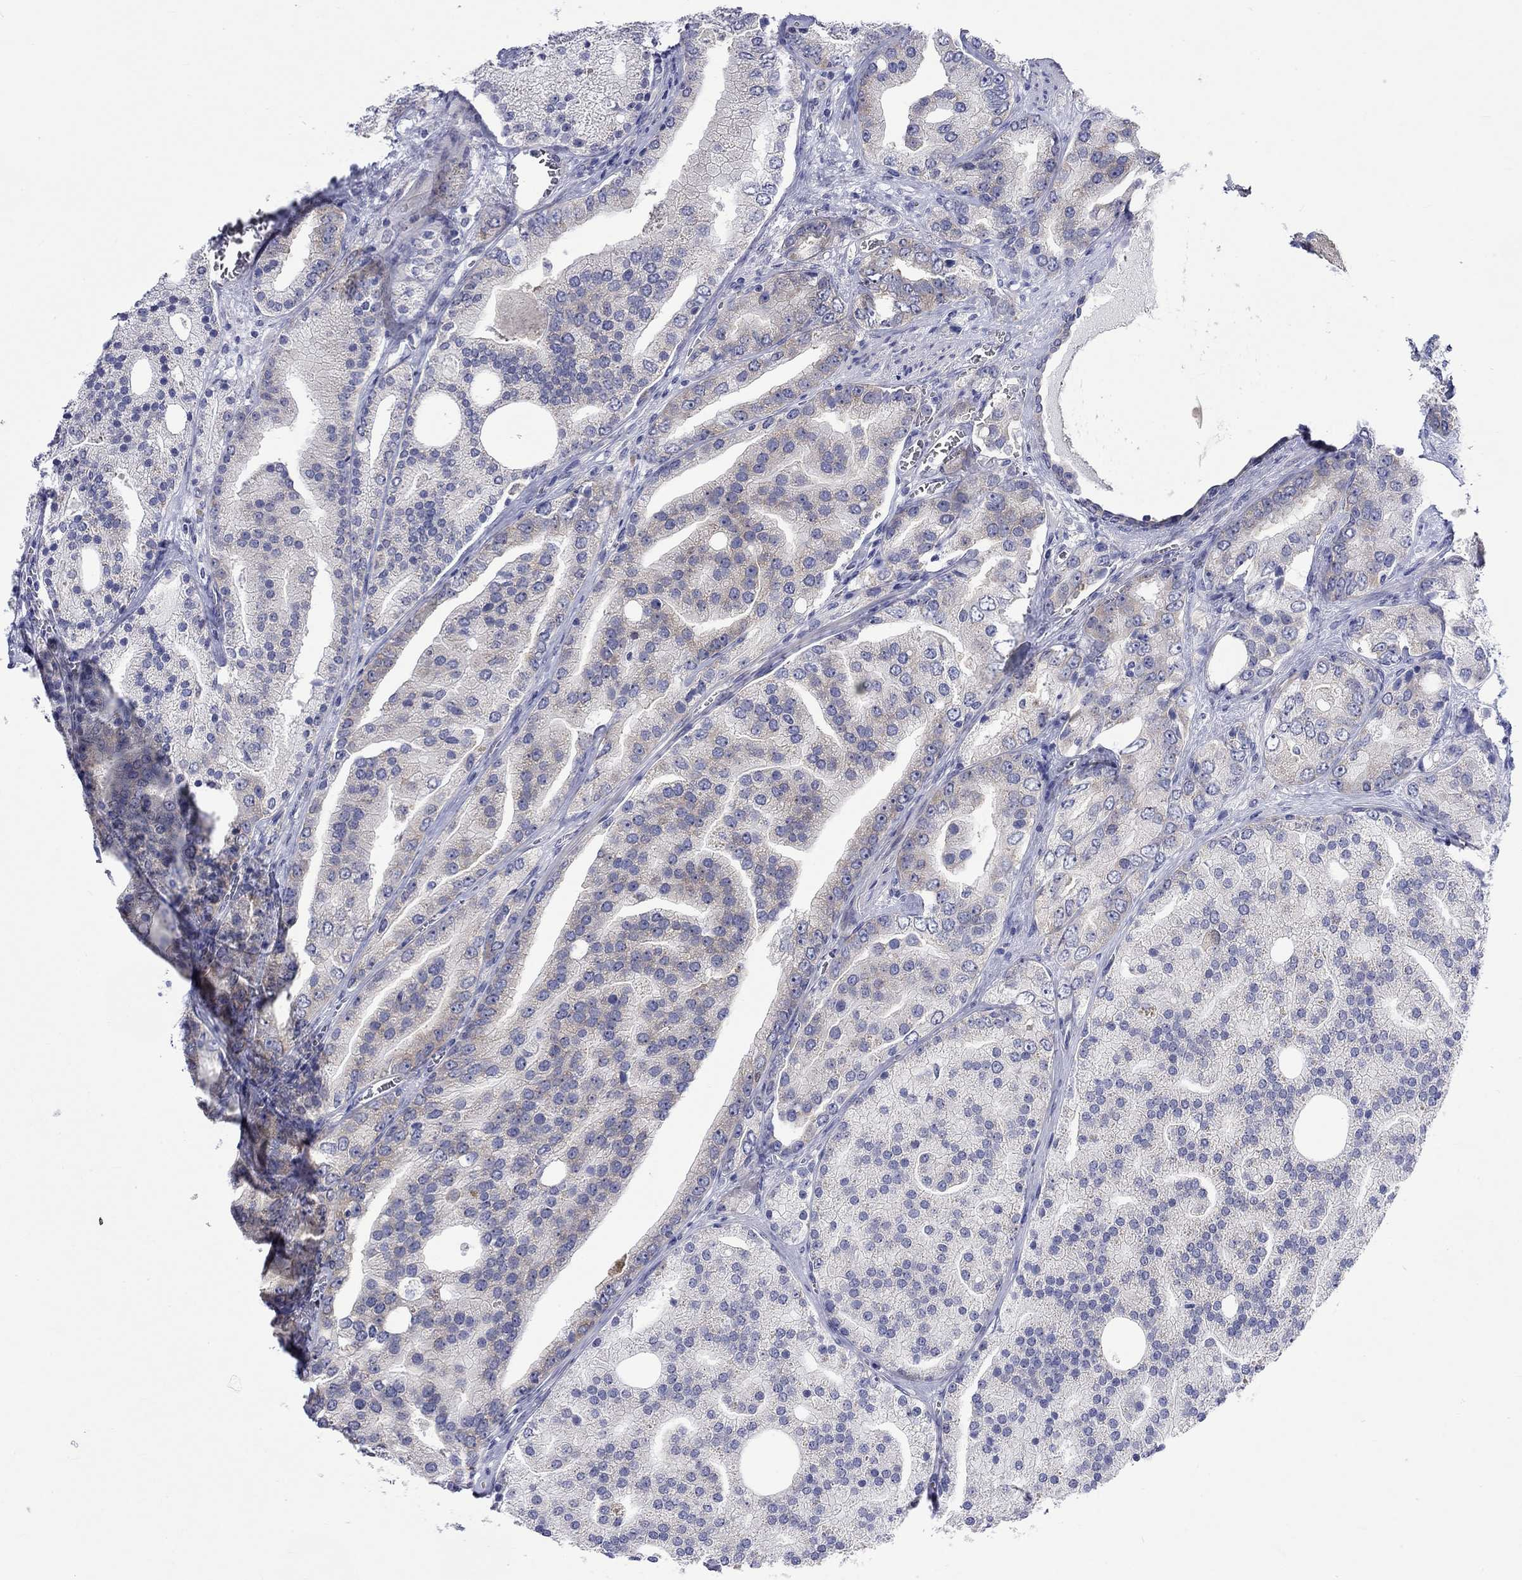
{"staining": {"intensity": "weak", "quantity": "<25%", "location": "cytoplasmic/membranous"}, "tissue": "prostate cancer", "cell_type": "Tumor cells", "image_type": "cancer", "snomed": [{"axis": "morphology", "description": "Adenocarcinoma, NOS"}, {"axis": "topography", "description": "Prostate"}], "caption": "Protein analysis of adenocarcinoma (prostate) reveals no significant staining in tumor cells.", "gene": "CERS1", "patient": {"sex": "male", "age": 69}}